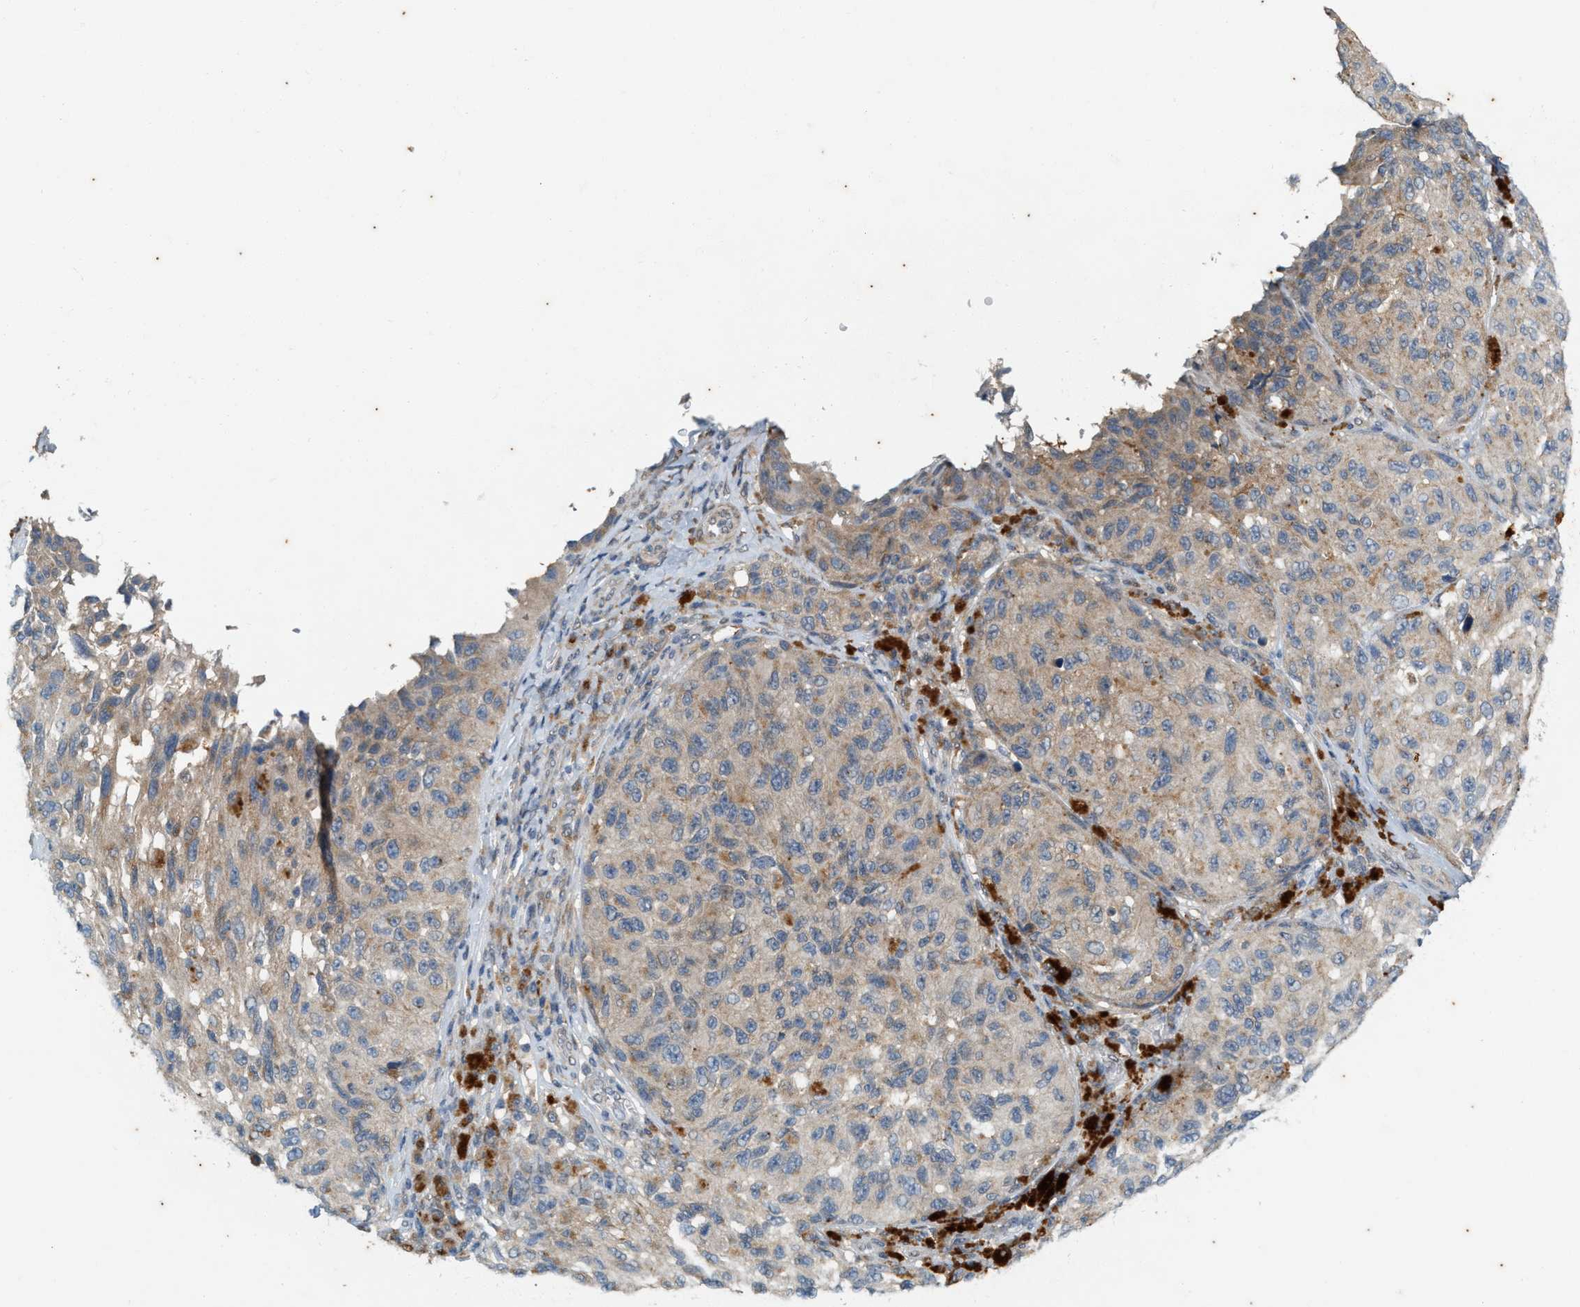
{"staining": {"intensity": "weak", "quantity": ">75%", "location": "cytoplasmic/membranous"}, "tissue": "melanoma", "cell_type": "Tumor cells", "image_type": "cancer", "snomed": [{"axis": "morphology", "description": "Malignant melanoma, NOS"}, {"axis": "topography", "description": "Skin"}], "caption": "Melanoma stained with immunohistochemistry (IHC) exhibits weak cytoplasmic/membranous positivity in approximately >75% of tumor cells.", "gene": "CHPF2", "patient": {"sex": "female", "age": 73}}